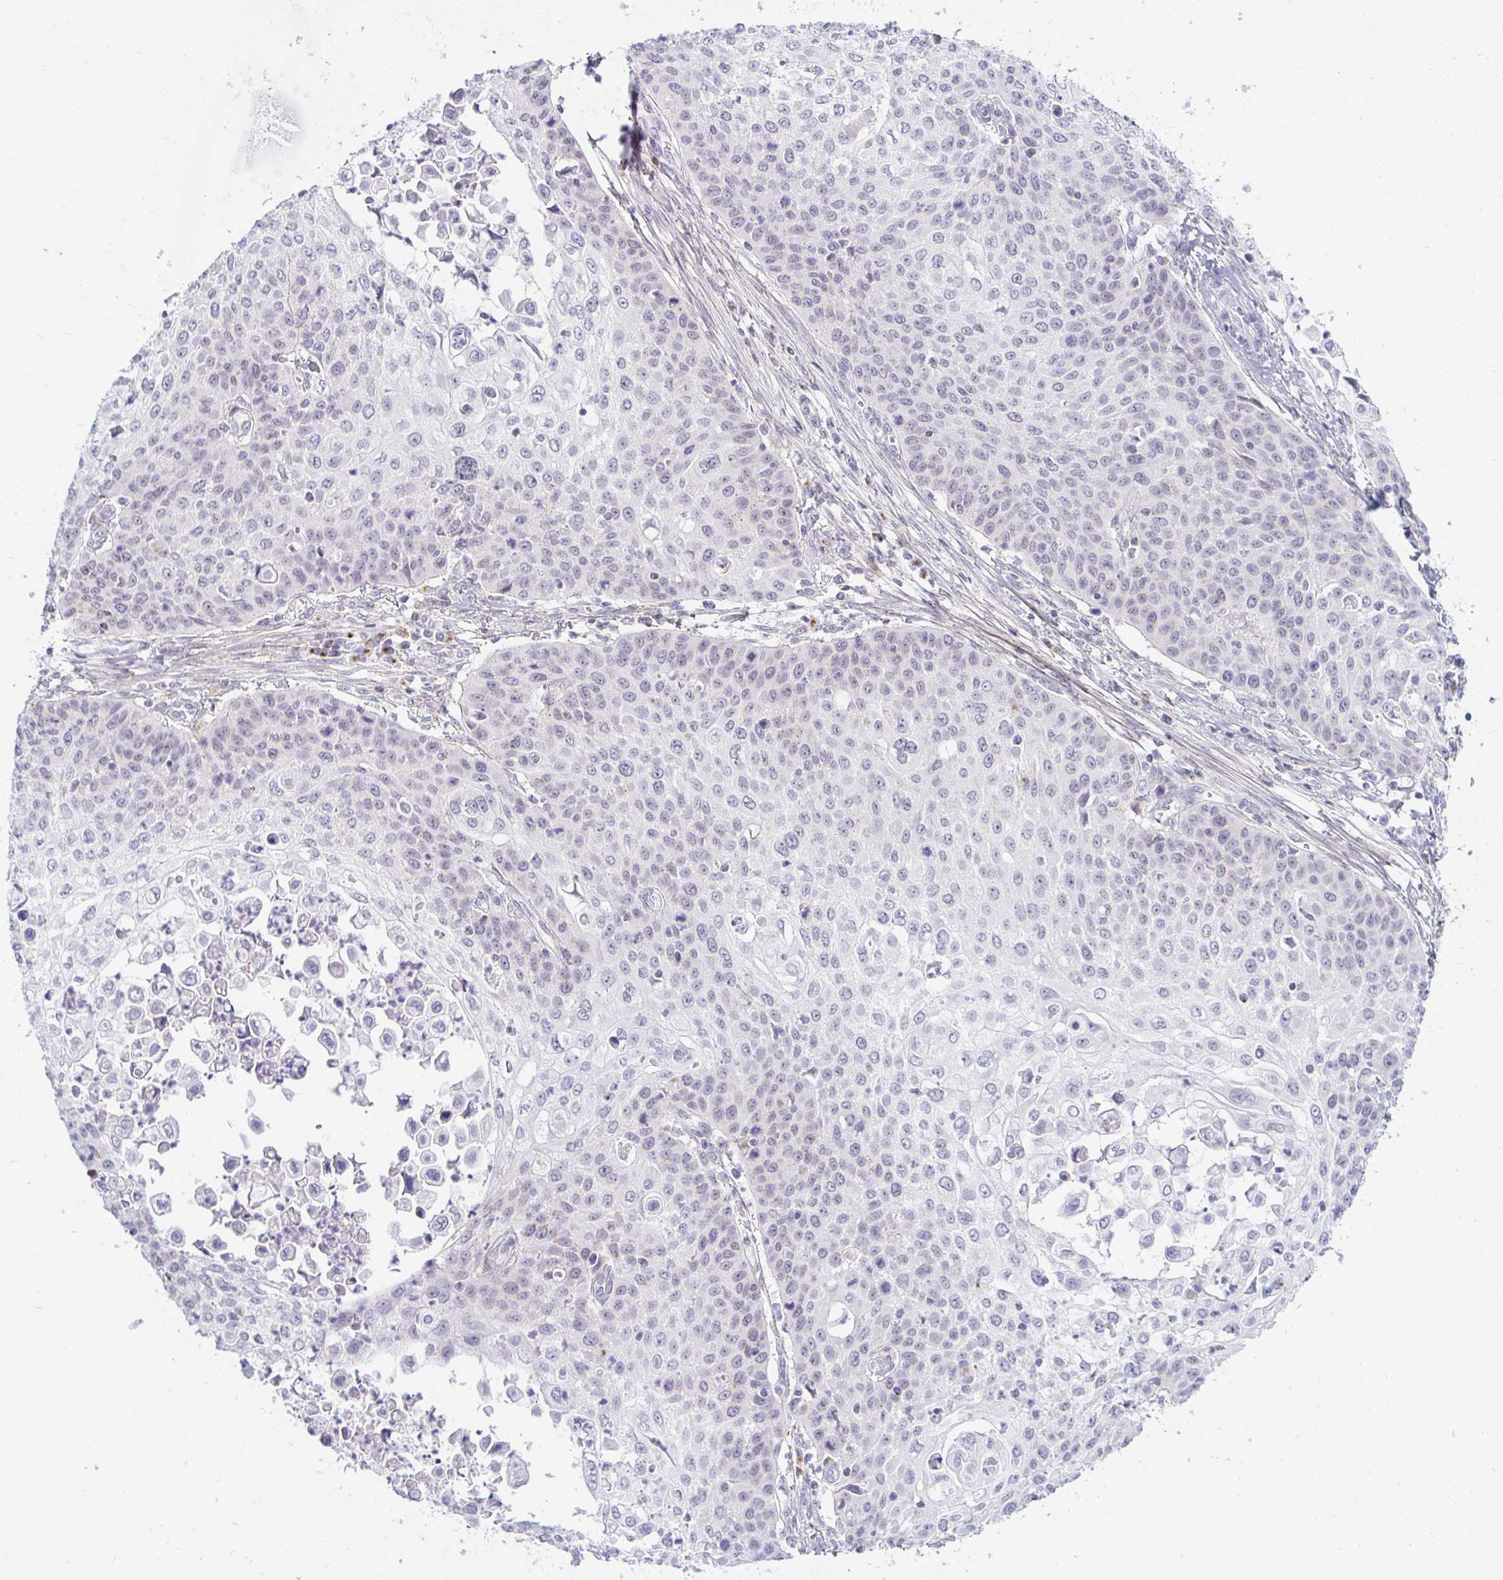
{"staining": {"intensity": "negative", "quantity": "none", "location": "none"}, "tissue": "cervical cancer", "cell_type": "Tumor cells", "image_type": "cancer", "snomed": [{"axis": "morphology", "description": "Squamous cell carcinoma, NOS"}, {"axis": "topography", "description": "Cervix"}], "caption": "A high-resolution micrograph shows IHC staining of cervical cancer (squamous cell carcinoma), which demonstrates no significant expression in tumor cells.", "gene": "OR51D1", "patient": {"sex": "female", "age": 65}}